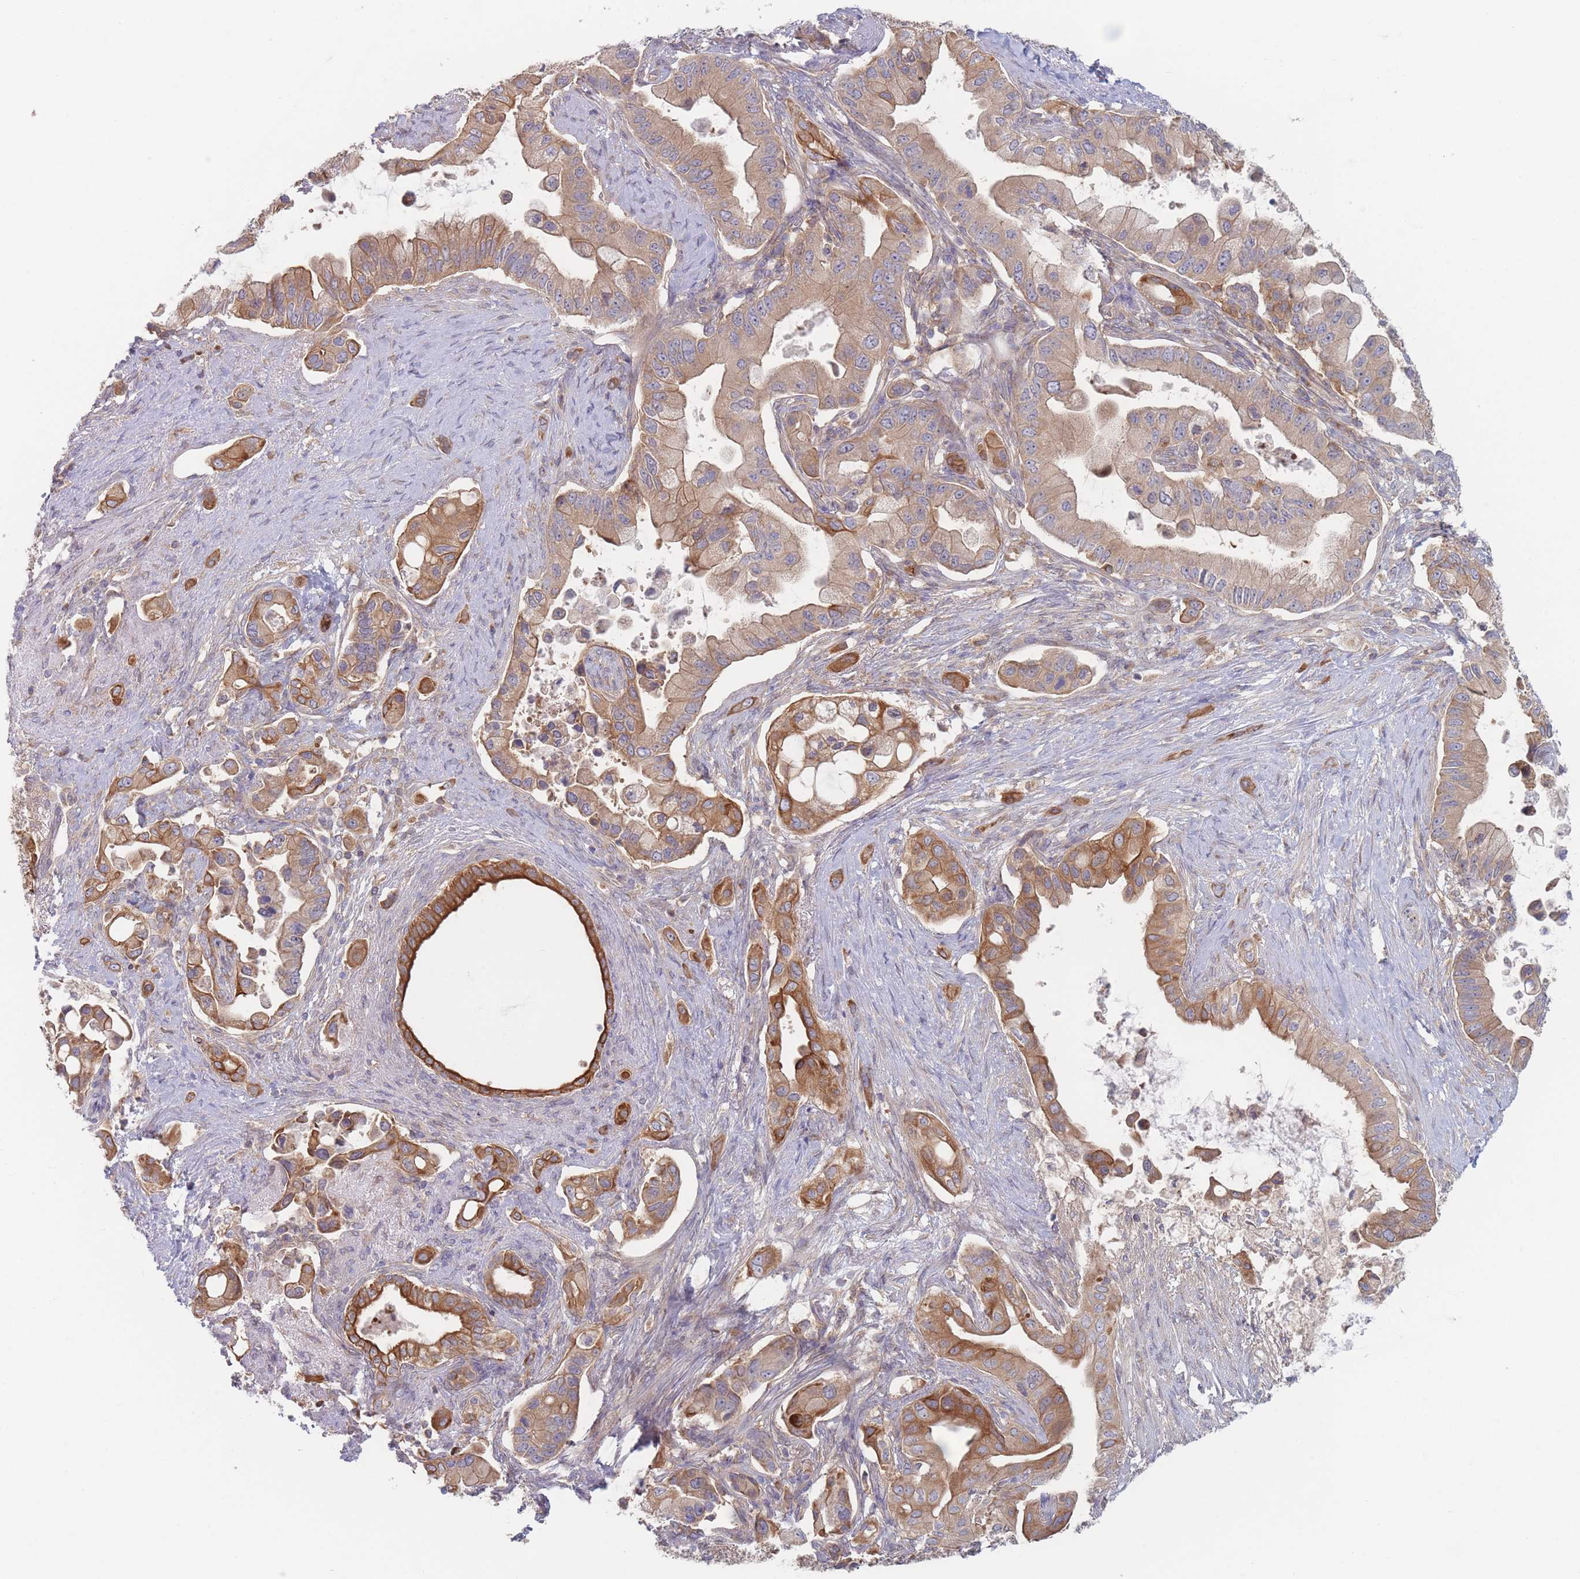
{"staining": {"intensity": "moderate", "quantity": ">75%", "location": "cytoplasmic/membranous"}, "tissue": "pancreatic cancer", "cell_type": "Tumor cells", "image_type": "cancer", "snomed": [{"axis": "morphology", "description": "Adenocarcinoma, NOS"}, {"axis": "topography", "description": "Pancreas"}], "caption": "Protein analysis of adenocarcinoma (pancreatic) tissue exhibits moderate cytoplasmic/membranous expression in about >75% of tumor cells. The protein of interest is stained brown, and the nuclei are stained in blue (DAB IHC with brightfield microscopy, high magnification).", "gene": "EFCC1", "patient": {"sex": "male", "age": 57}}